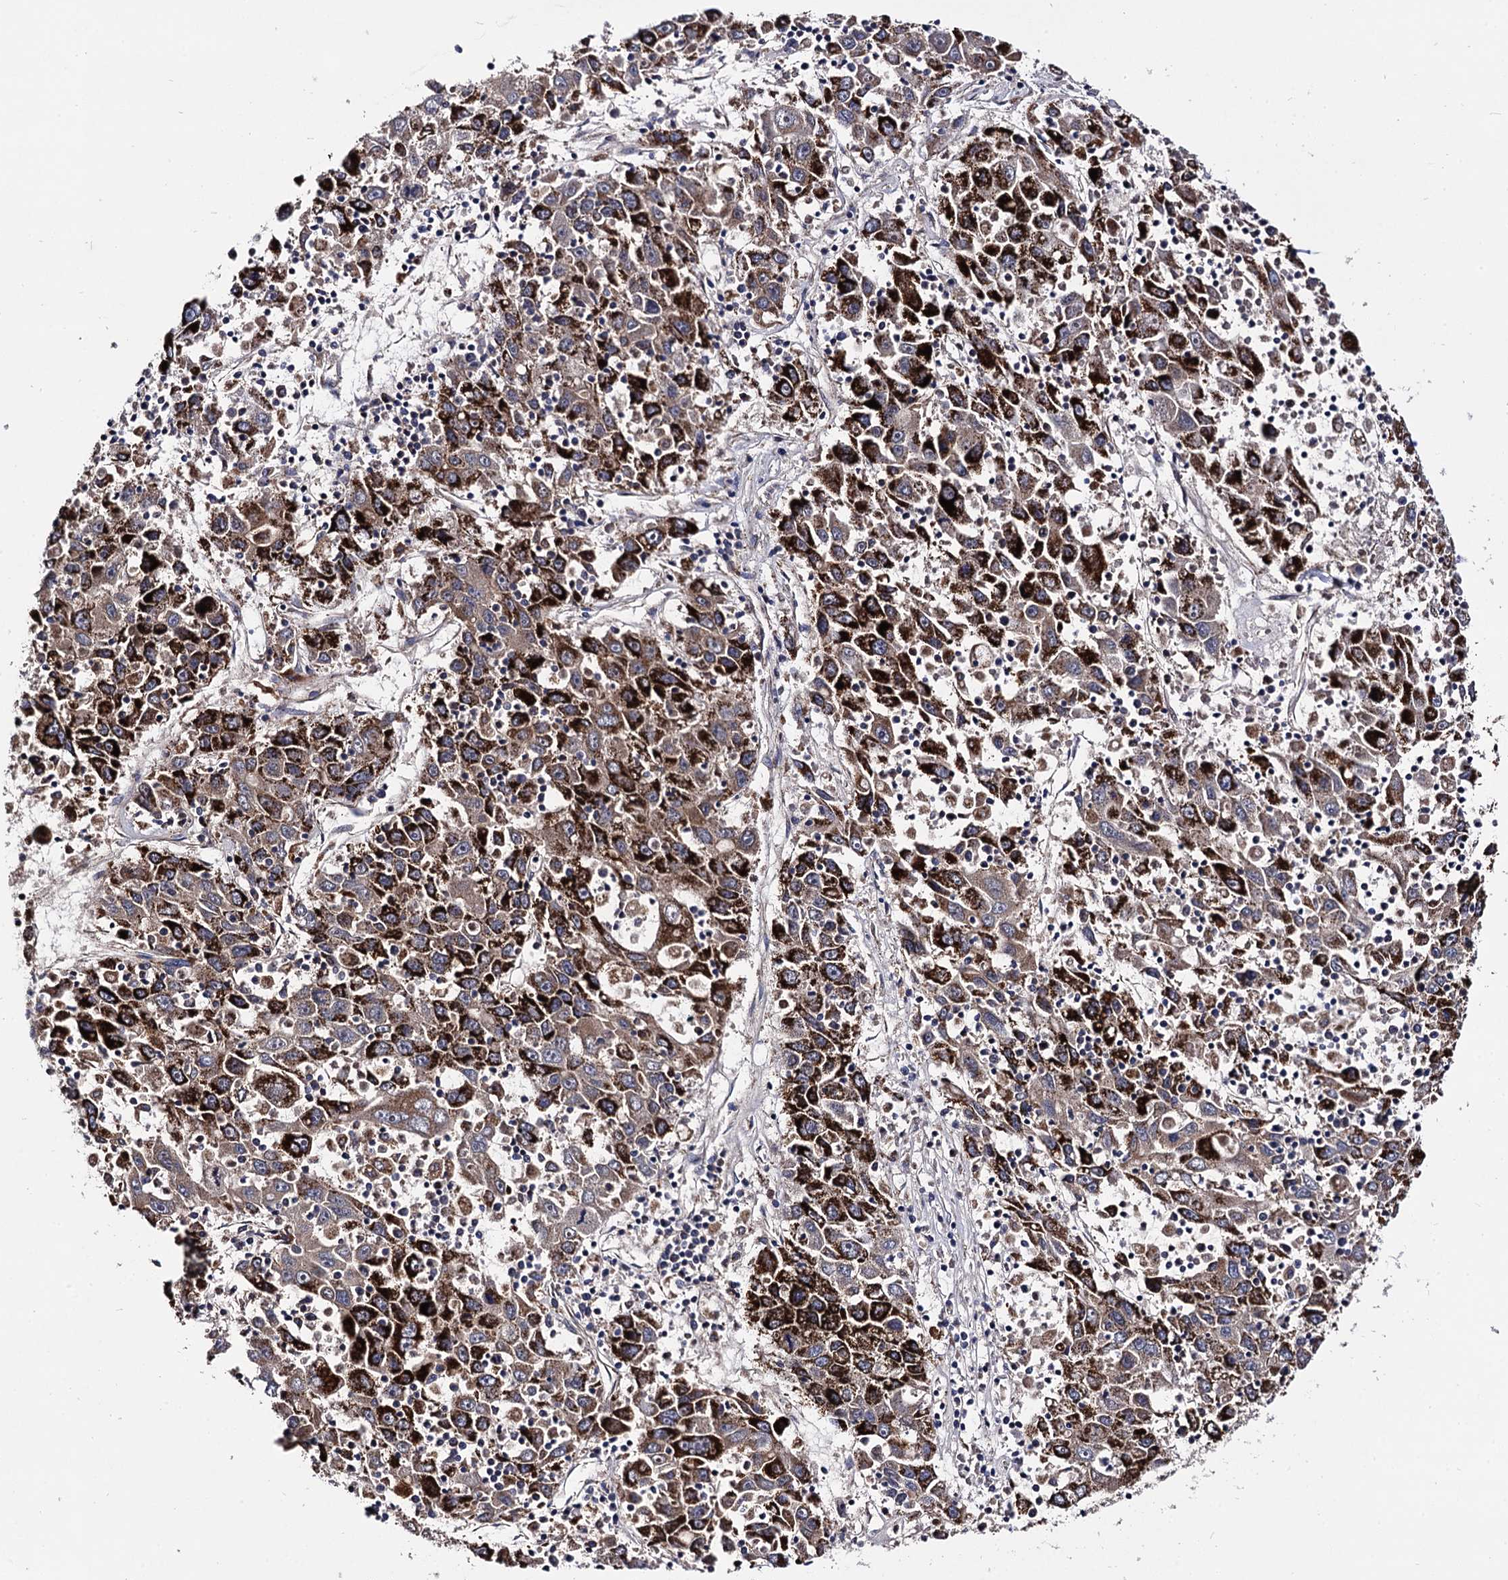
{"staining": {"intensity": "strong", "quantity": ">75%", "location": "cytoplasmic/membranous"}, "tissue": "liver cancer", "cell_type": "Tumor cells", "image_type": "cancer", "snomed": [{"axis": "morphology", "description": "Carcinoma, Hepatocellular, NOS"}, {"axis": "topography", "description": "Liver"}], "caption": "Brown immunohistochemical staining in human hepatocellular carcinoma (liver) demonstrates strong cytoplasmic/membranous positivity in about >75% of tumor cells.", "gene": "IQCH", "patient": {"sex": "male", "age": 49}}